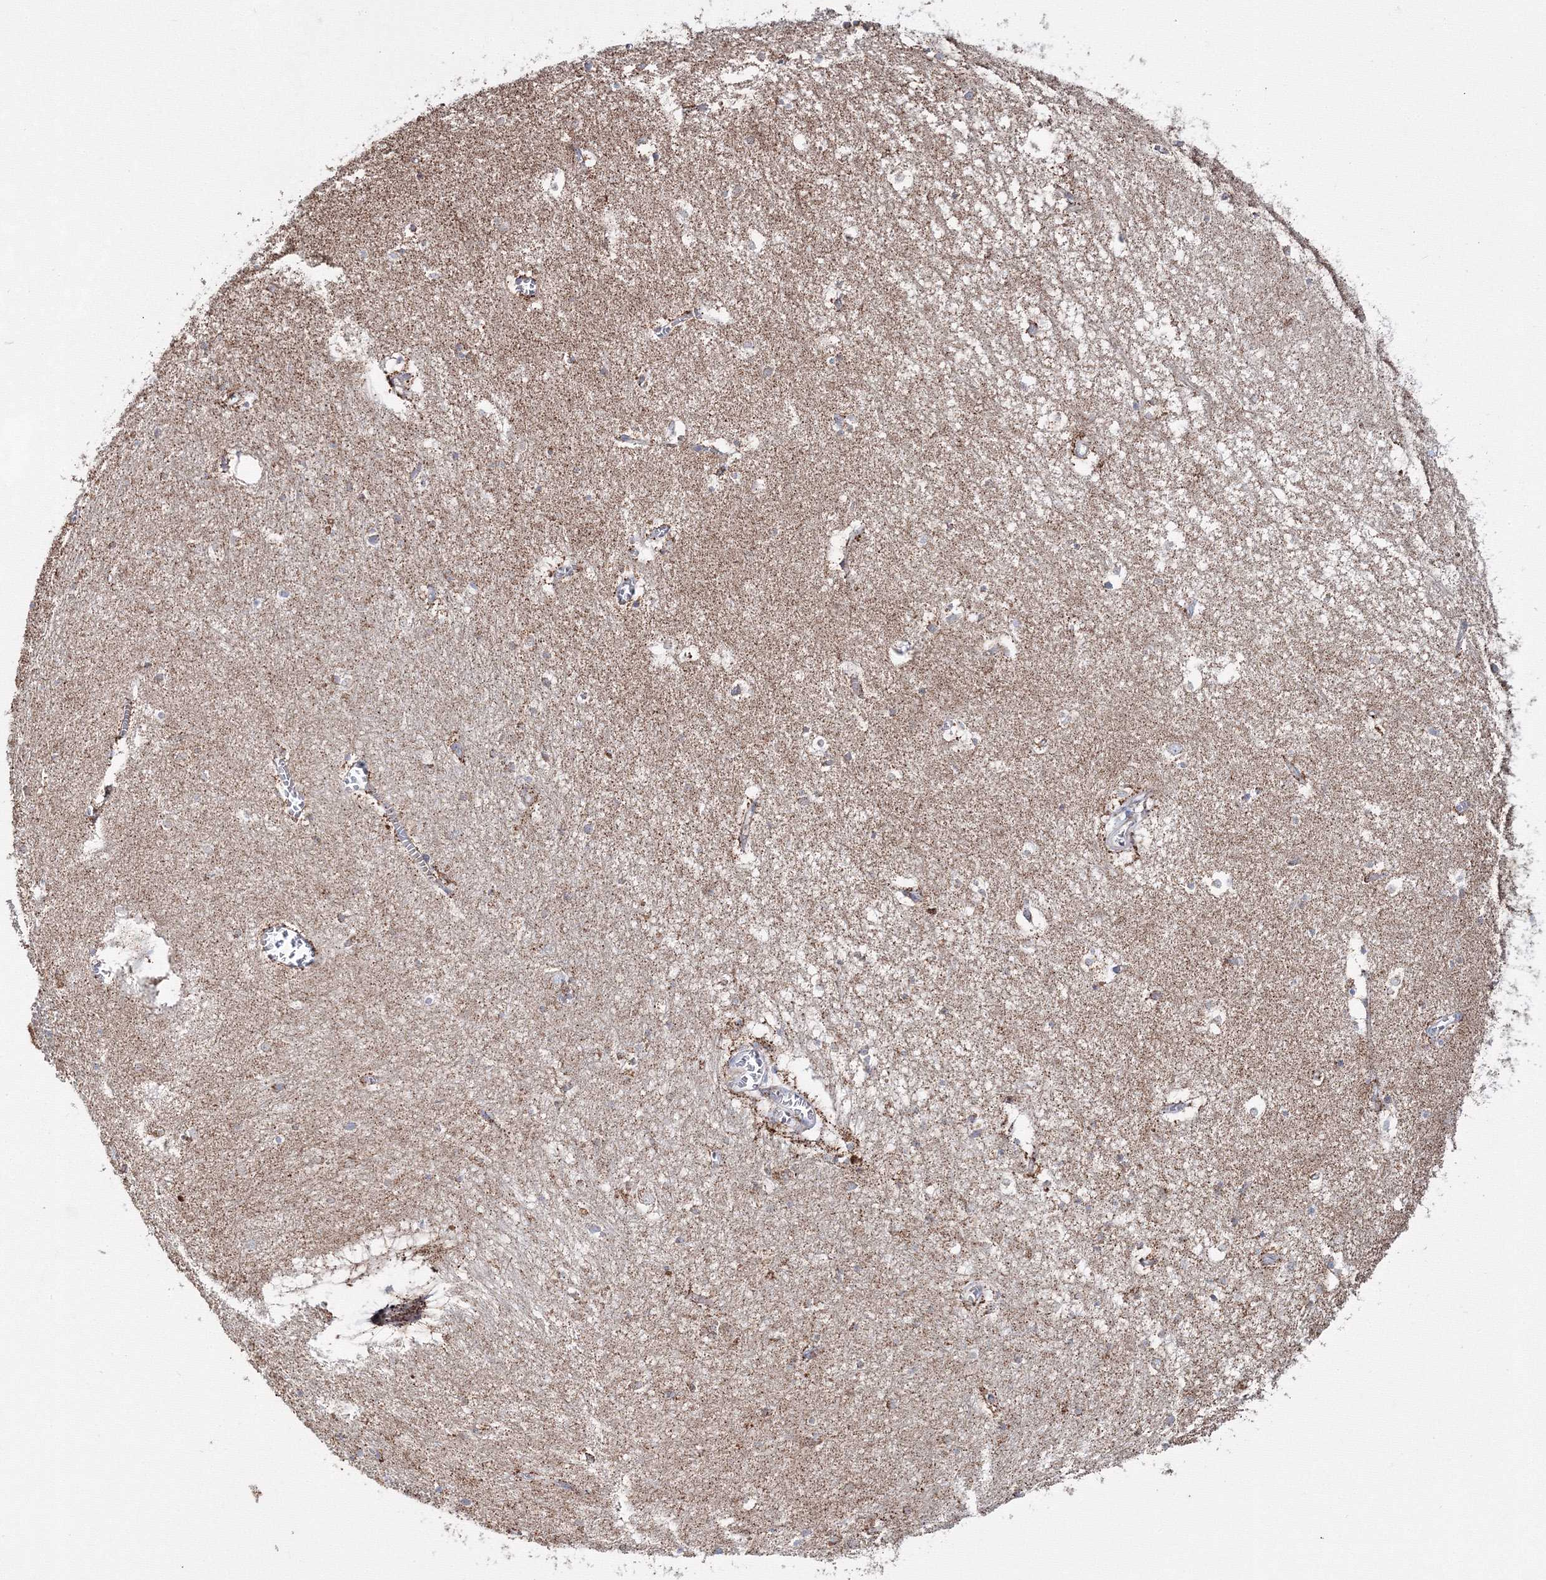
{"staining": {"intensity": "moderate", "quantity": "<25%", "location": "cytoplasmic/membranous"}, "tissue": "hippocampus", "cell_type": "Glial cells", "image_type": "normal", "snomed": [{"axis": "morphology", "description": "Normal tissue, NOS"}, {"axis": "topography", "description": "Hippocampus"}], "caption": "Protein analysis of unremarkable hippocampus displays moderate cytoplasmic/membranous positivity in about <25% of glial cells.", "gene": "IGSF9", "patient": {"sex": "female", "age": 64}}